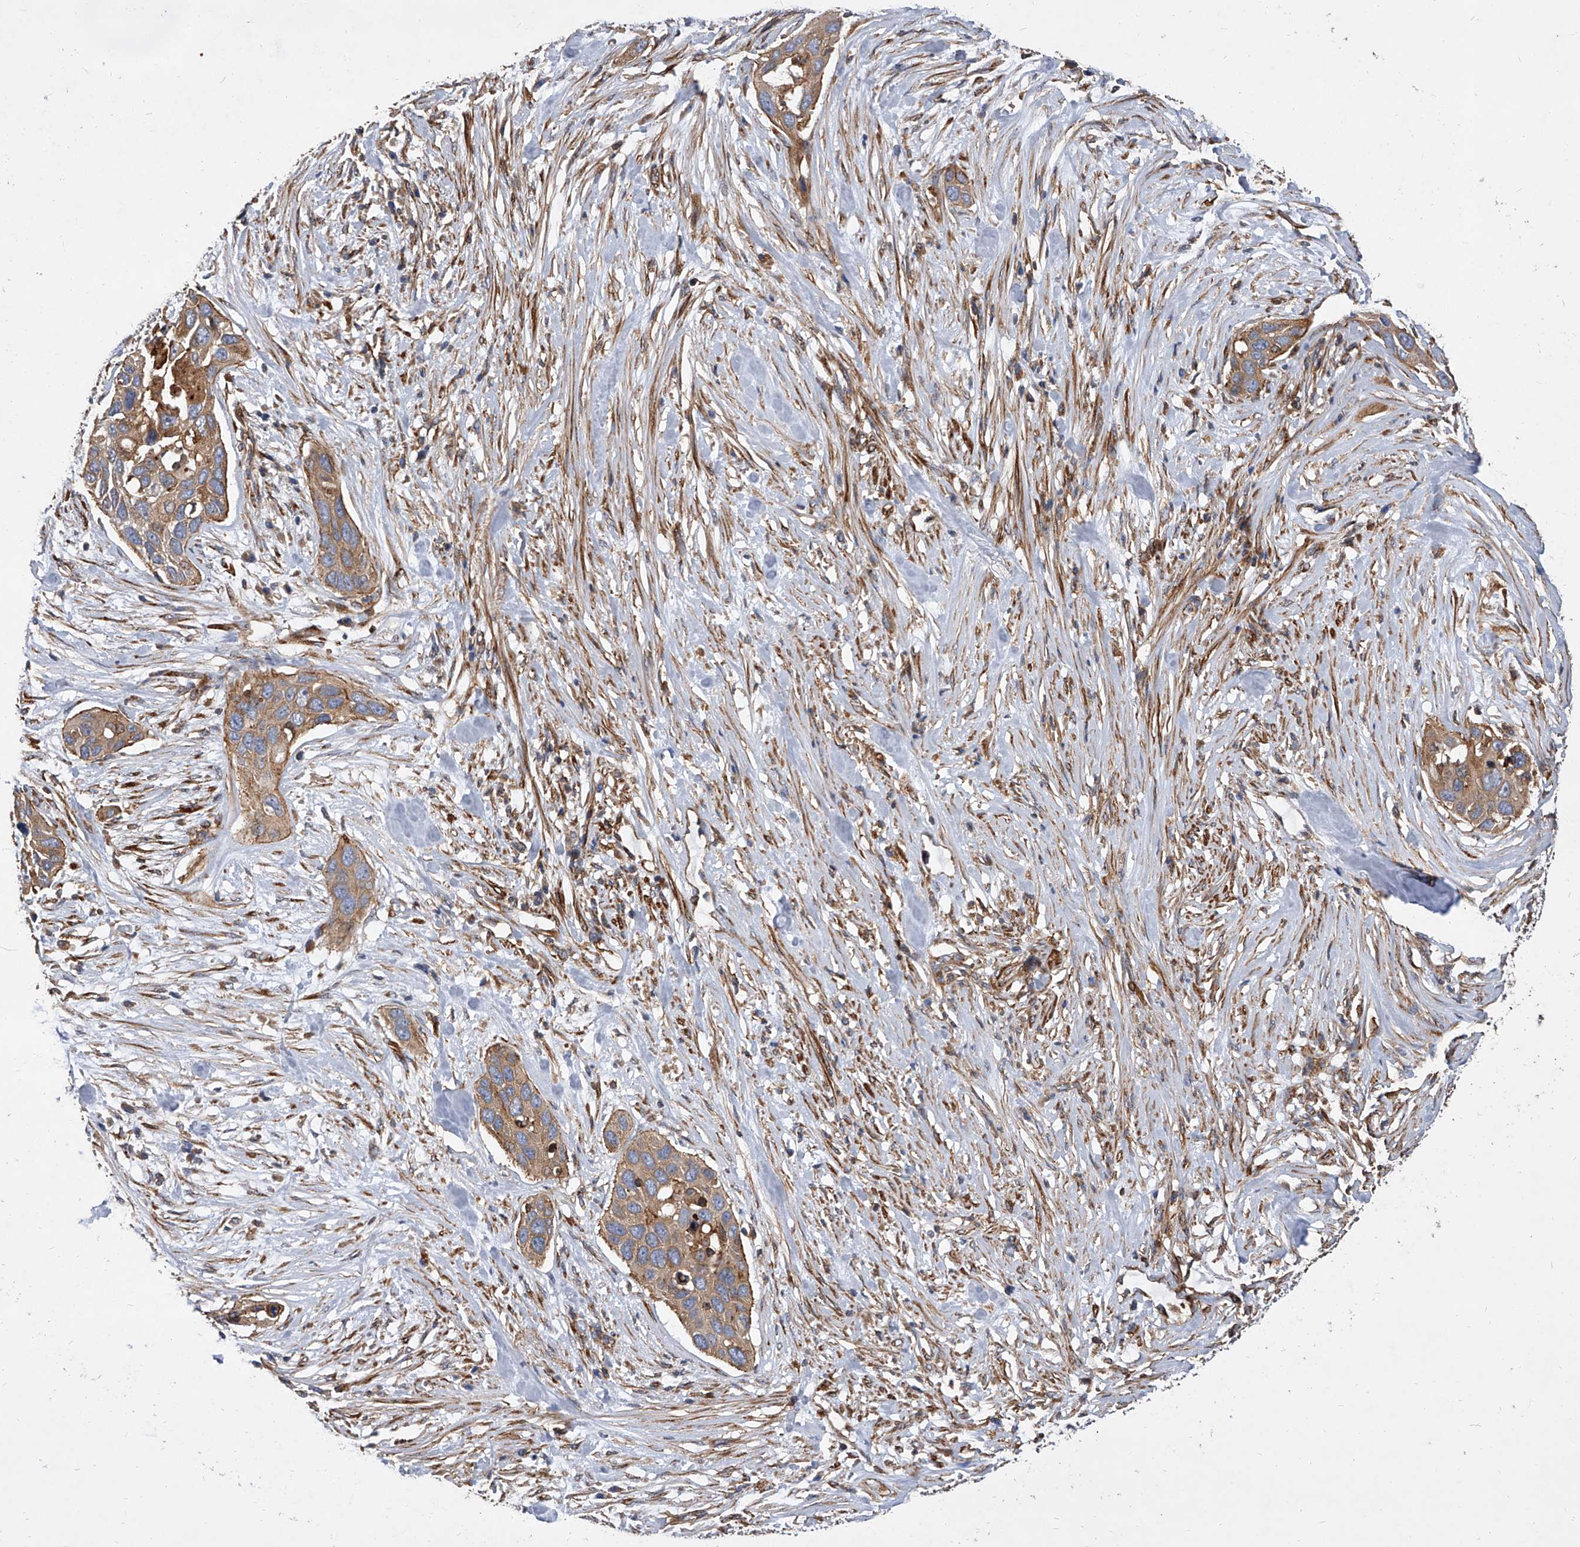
{"staining": {"intensity": "moderate", "quantity": ">75%", "location": "cytoplasmic/membranous"}, "tissue": "pancreatic cancer", "cell_type": "Tumor cells", "image_type": "cancer", "snomed": [{"axis": "morphology", "description": "Adenocarcinoma, NOS"}, {"axis": "topography", "description": "Pancreas"}], "caption": "IHC (DAB (3,3'-diaminobenzidine)) staining of pancreatic adenocarcinoma displays moderate cytoplasmic/membranous protein staining in about >75% of tumor cells.", "gene": "PISD", "patient": {"sex": "female", "age": 60}}